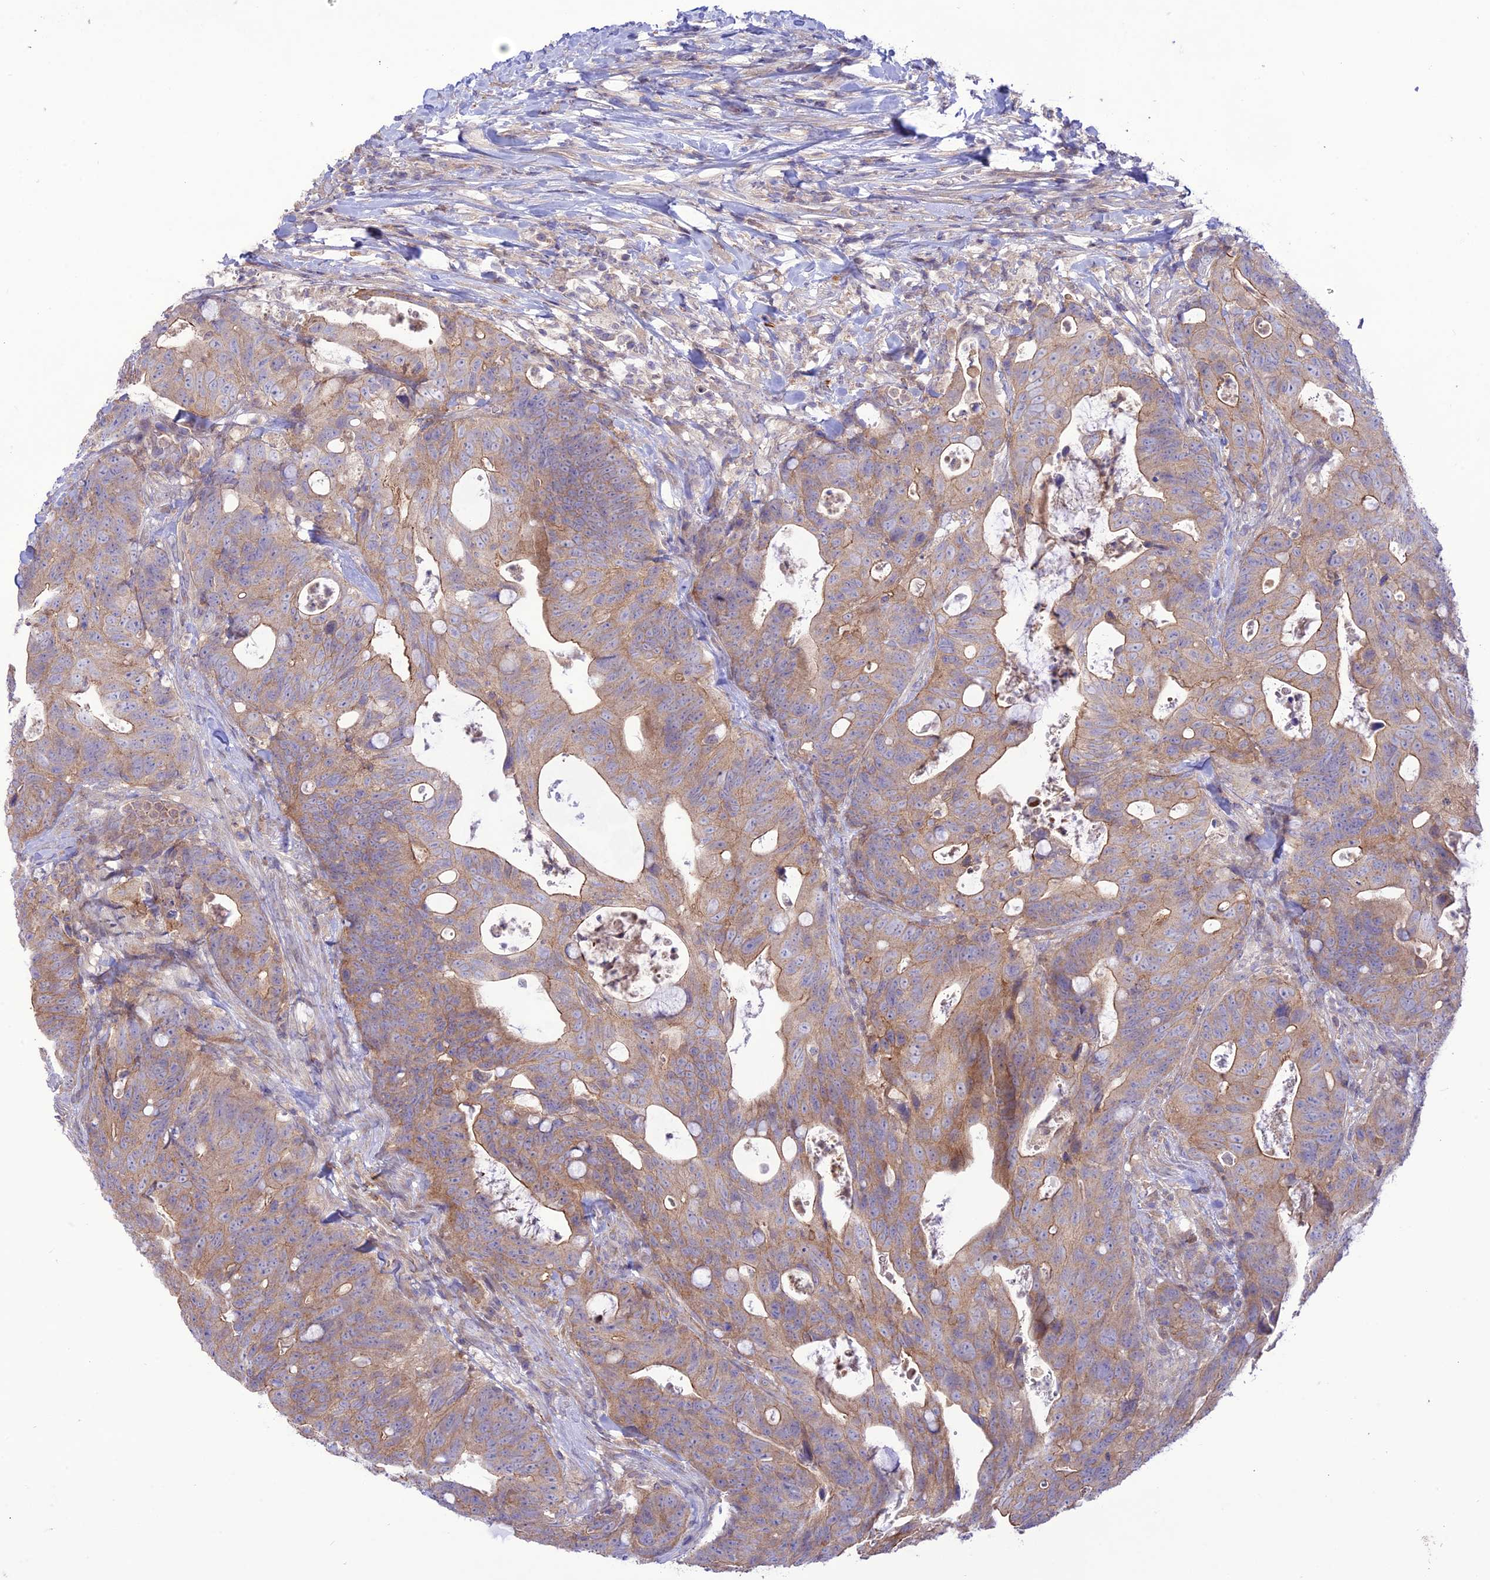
{"staining": {"intensity": "moderate", "quantity": ">75%", "location": "cytoplasmic/membranous"}, "tissue": "colorectal cancer", "cell_type": "Tumor cells", "image_type": "cancer", "snomed": [{"axis": "morphology", "description": "Adenocarcinoma, NOS"}, {"axis": "topography", "description": "Colon"}], "caption": "DAB immunohistochemical staining of colorectal adenocarcinoma demonstrates moderate cytoplasmic/membranous protein staining in about >75% of tumor cells. Using DAB (brown) and hematoxylin (blue) stains, captured at high magnification using brightfield microscopy.", "gene": "FCHSD1", "patient": {"sex": "female", "age": 82}}